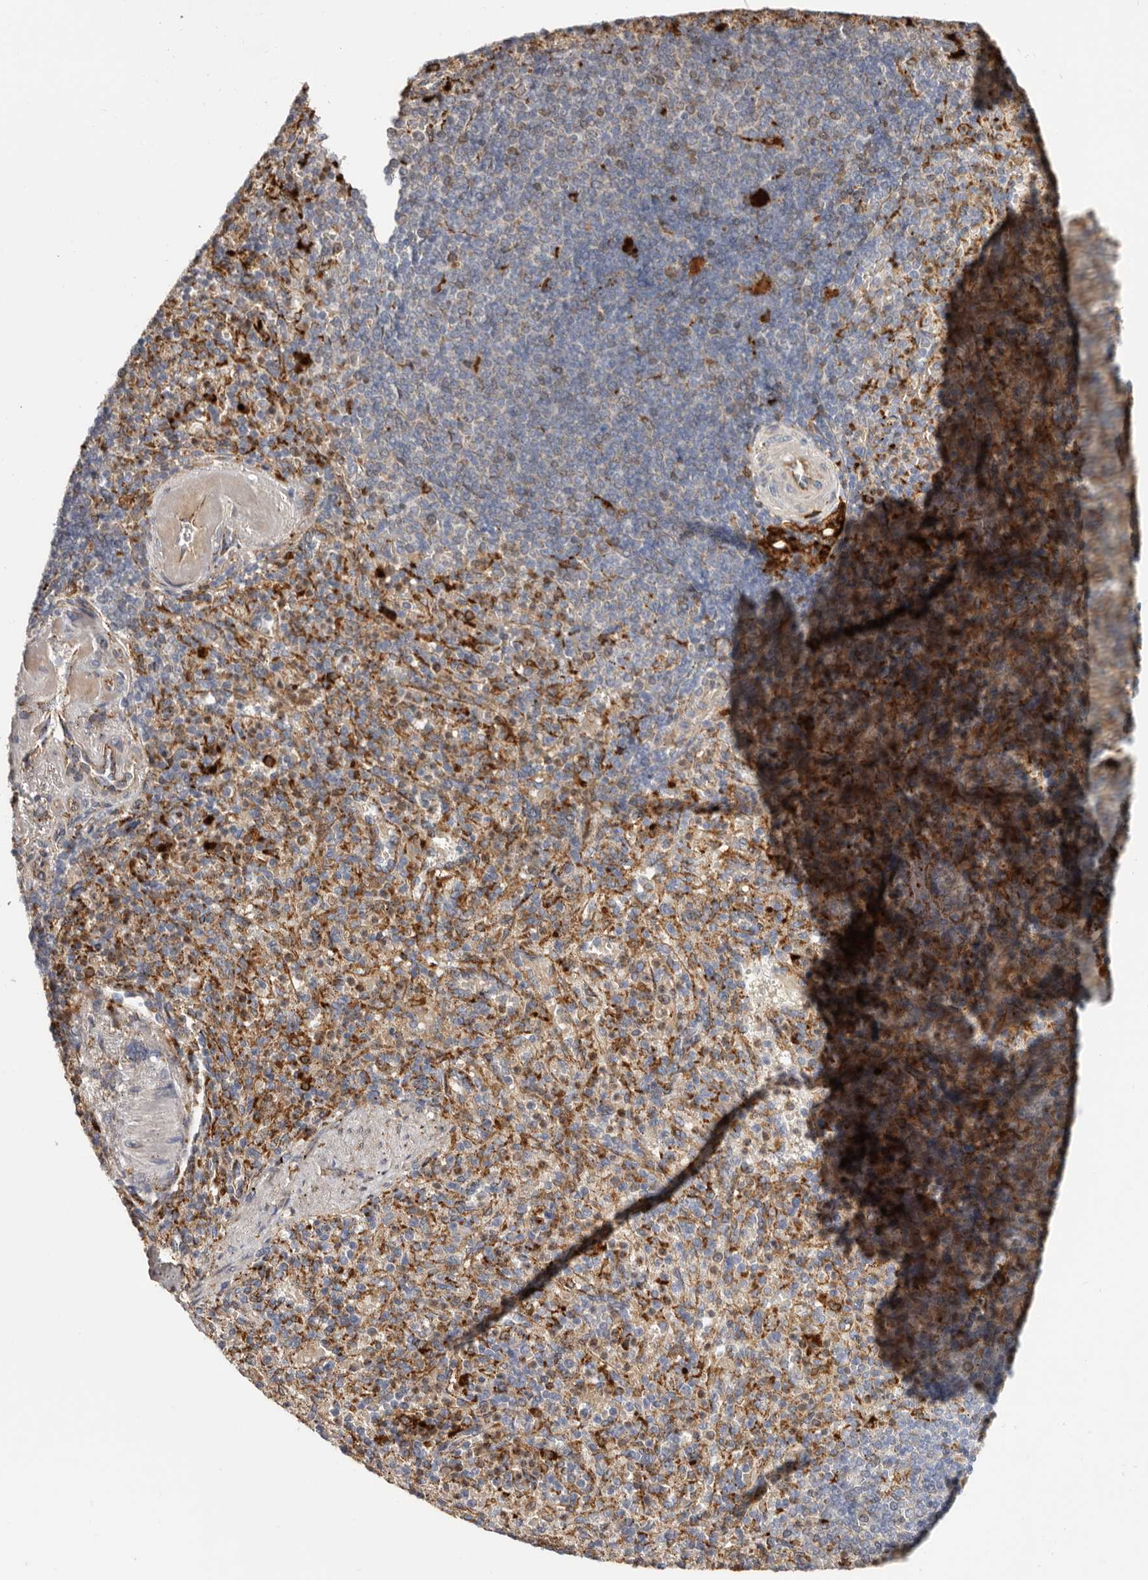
{"staining": {"intensity": "moderate", "quantity": ">75%", "location": "cytoplasmic/membranous"}, "tissue": "spleen", "cell_type": "Cells in red pulp", "image_type": "normal", "snomed": [{"axis": "morphology", "description": "Normal tissue, NOS"}, {"axis": "topography", "description": "Spleen"}], "caption": "Moderate cytoplasmic/membranous expression for a protein is seen in about >75% of cells in red pulp of benign spleen using immunohistochemistry (IHC).", "gene": "GRN", "patient": {"sex": "female", "age": 74}}